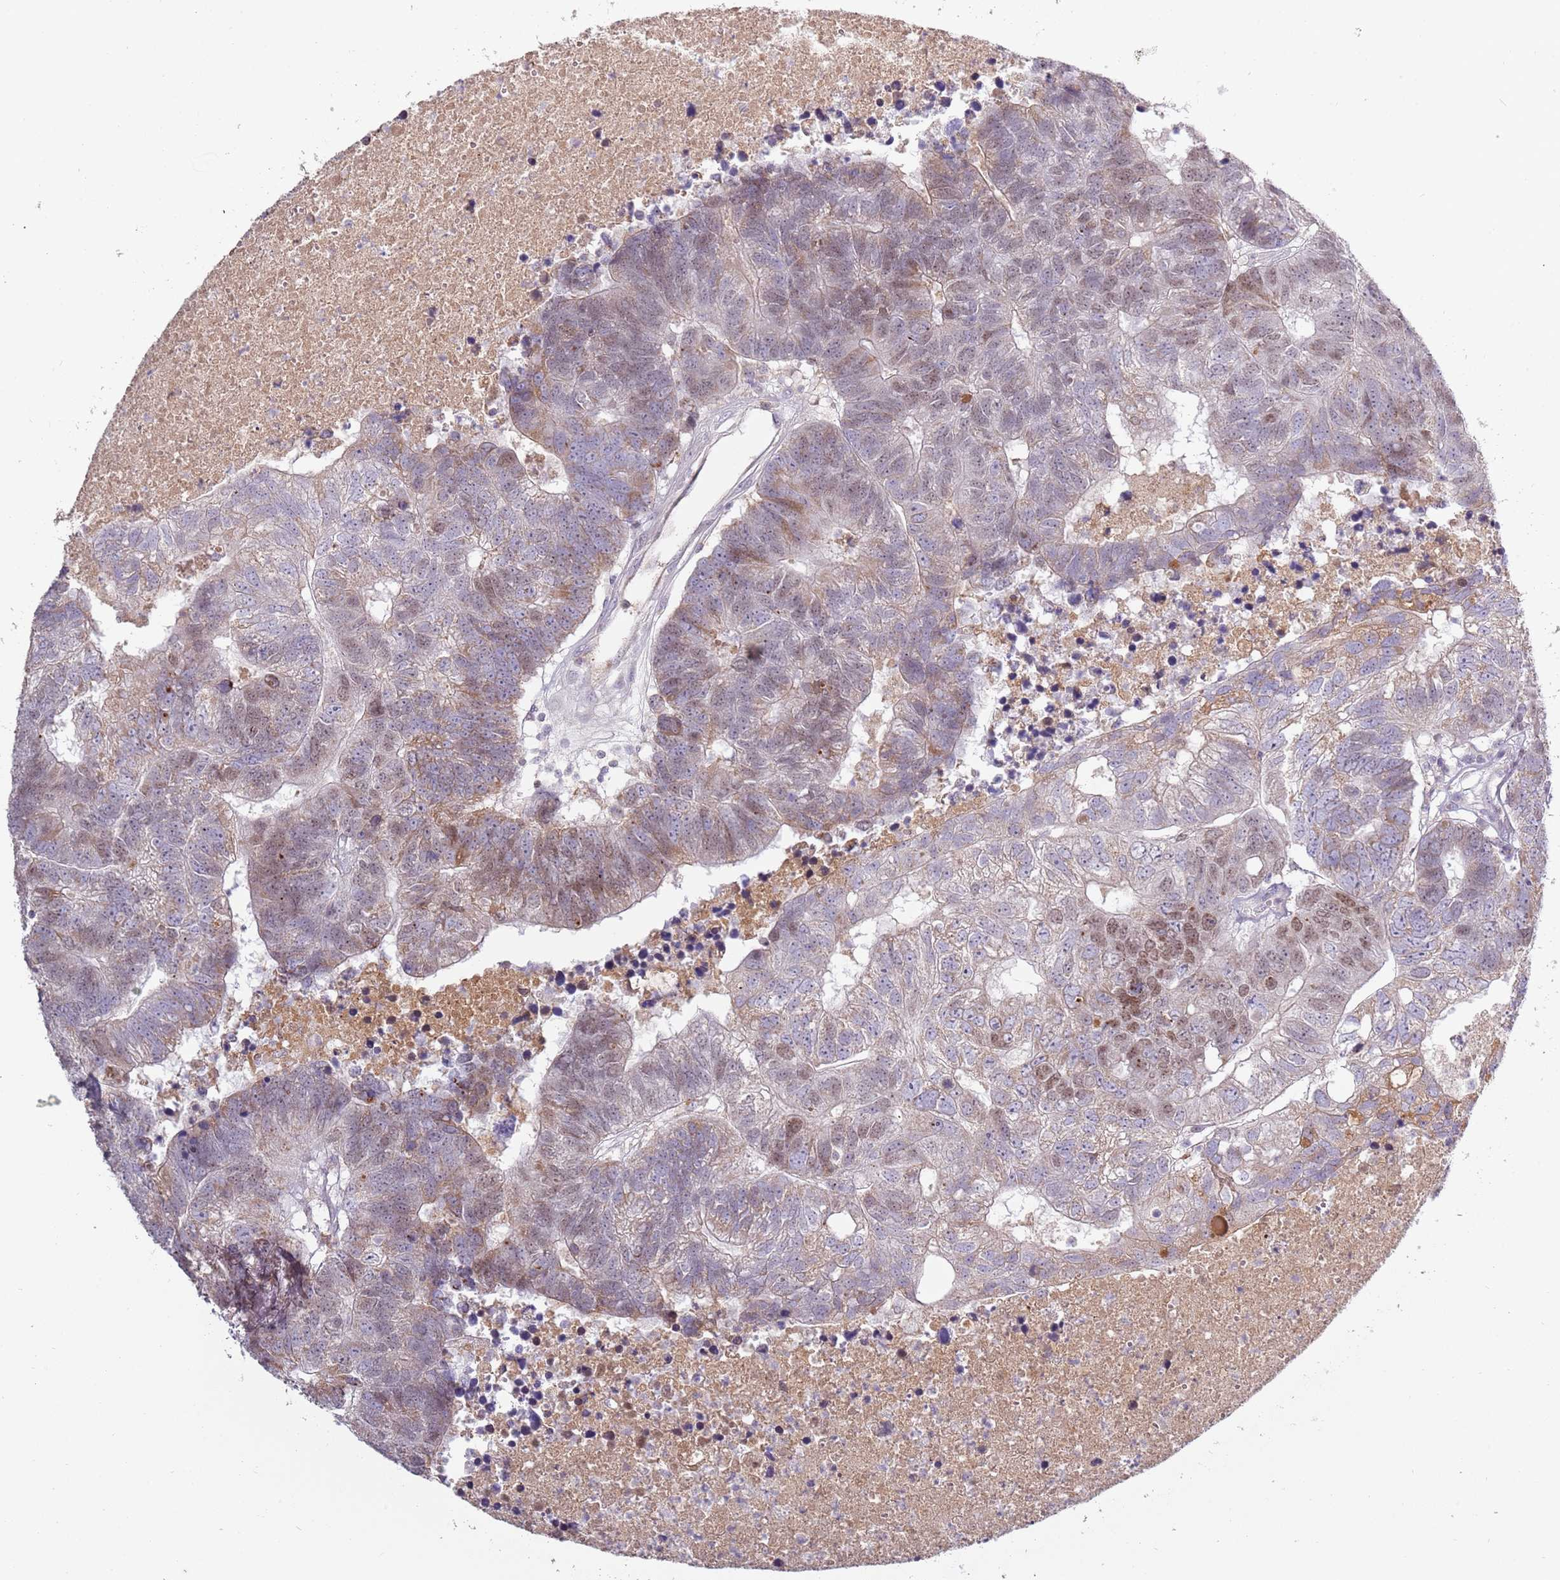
{"staining": {"intensity": "weak", "quantity": "25%-75%", "location": "nuclear"}, "tissue": "colorectal cancer", "cell_type": "Tumor cells", "image_type": "cancer", "snomed": [{"axis": "morphology", "description": "Adenocarcinoma, NOS"}, {"axis": "topography", "description": "Colon"}], "caption": "Protein analysis of colorectal adenocarcinoma tissue demonstrates weak nuclear staining in about 25%-75% of tumor cells. The staining is performed using DAB brown chromogen to label protein expression. The nuclei are counter-stained blue using hematoxylin.", "gene": "SYS1", "patient": {"sex": "female", "age": 48}}